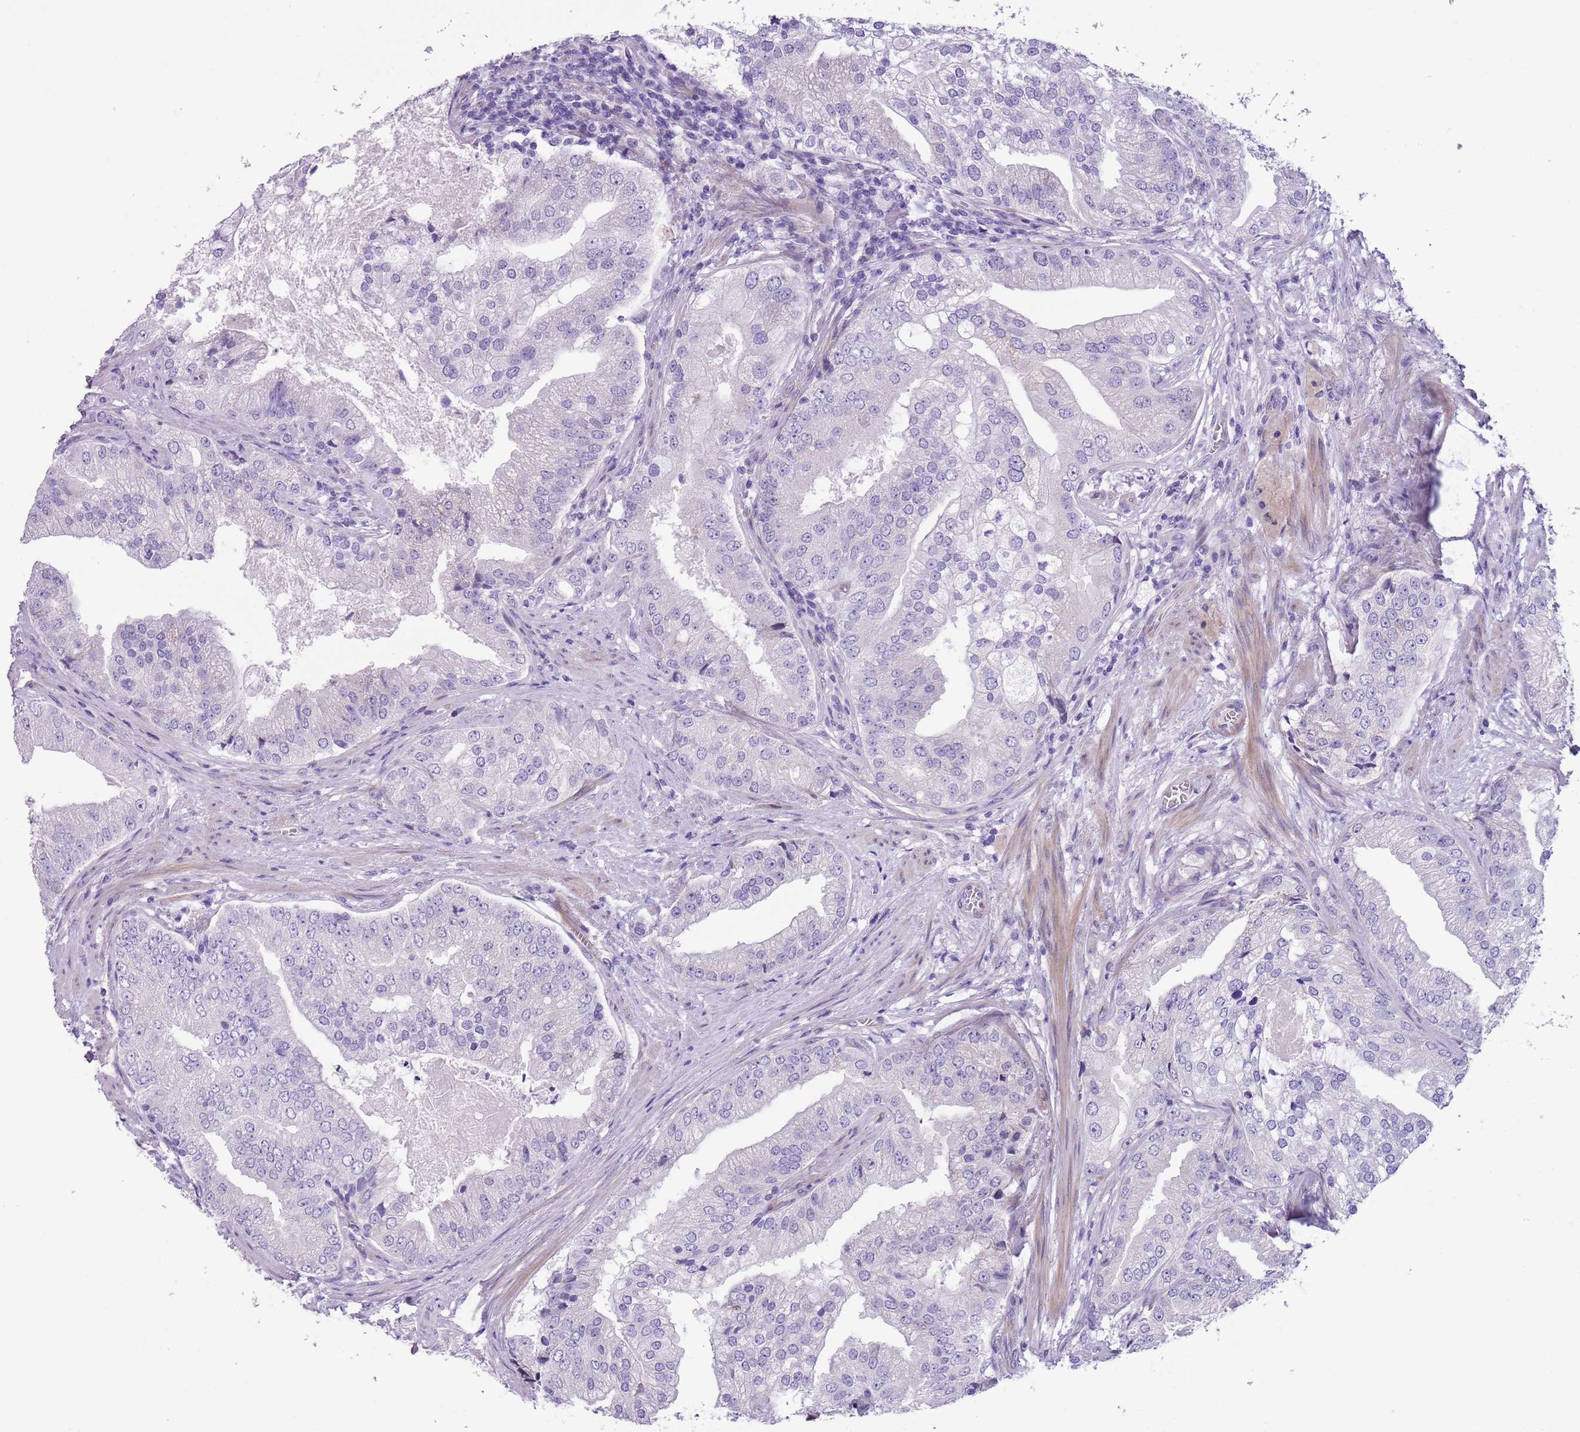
{"staining": {"intensity": "negative", "quantity": "none", "location": "none"}, "tissue": "prostate cancer", "cell_type": "Tumor cells", "image_type": "cancer", "snomed": [{"axis": "morphology", "description": "Adenocarcinoma, High grade"}, {"axis": "topography", "description": "Prostate"}], "caption": "Tumor cells show no significant protein staining in adenocarcinoma (high-grade) (prostate).", "gene": "MRPL32", "patient": {"sex": "male", "age": 70}}